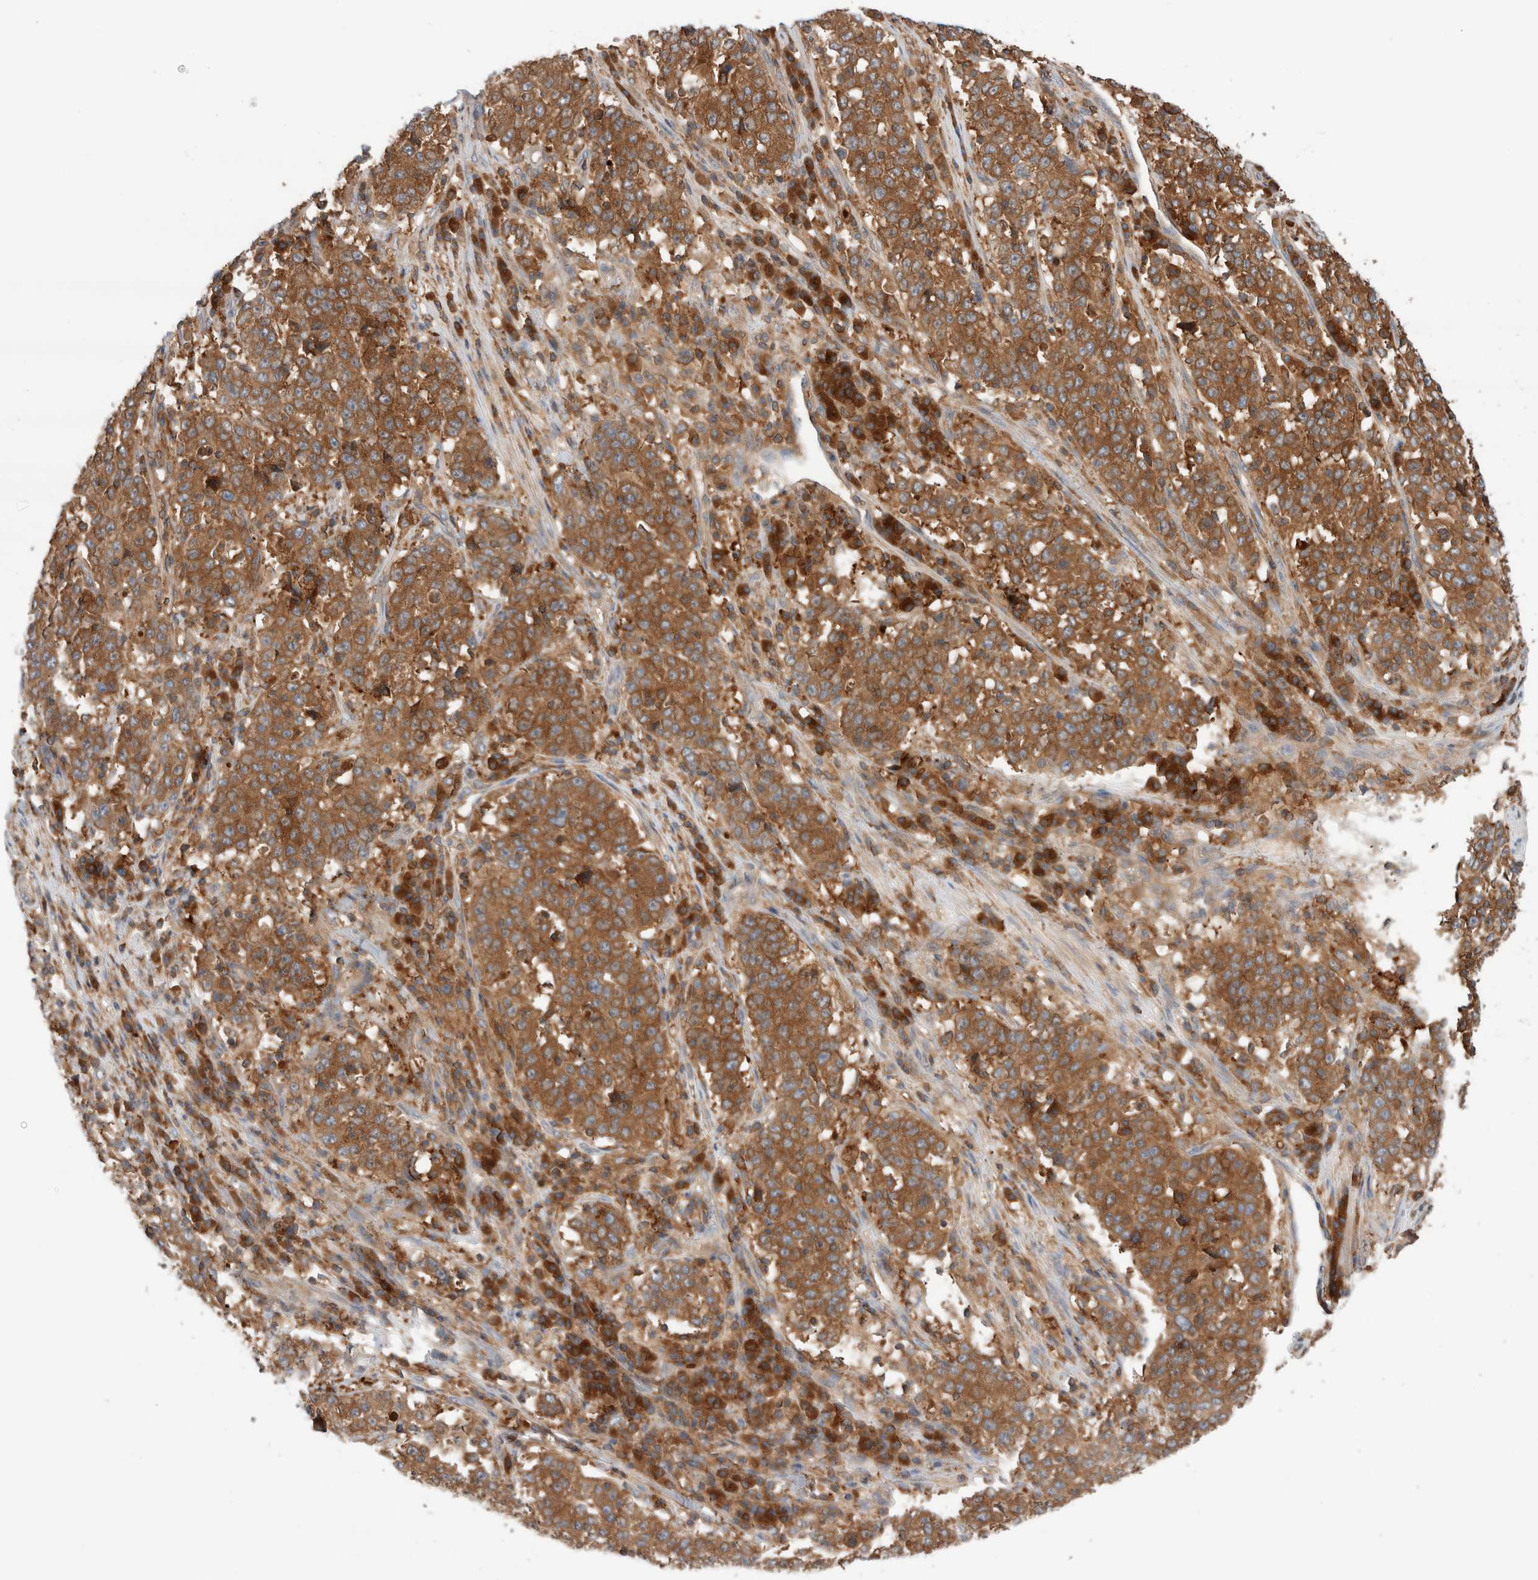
{"staining": {"intensity": "strong", "quantity": ">75%", "location": "cytoplasmic/membranous"}, "tissue": "stomach cancer", "cell_type": "Tumor cells", "image_type": "cancer", "snomed": [{"axis": "morphology", "description": "Adenocarcinoma, NOS"}, {"axis": "topography", "description": "Stomach"}], "caption": "Immunohistochemistry (IHC) histopathology image of human stomach cancer (adenocarcinoma) stained for a protein (brown), which shows high levels of strong cytoplasmic/membranous positivity in approximately >75% of tumor cells.", "gene": "KLHL14", "patient": {"sex": "male", "age": 59}}